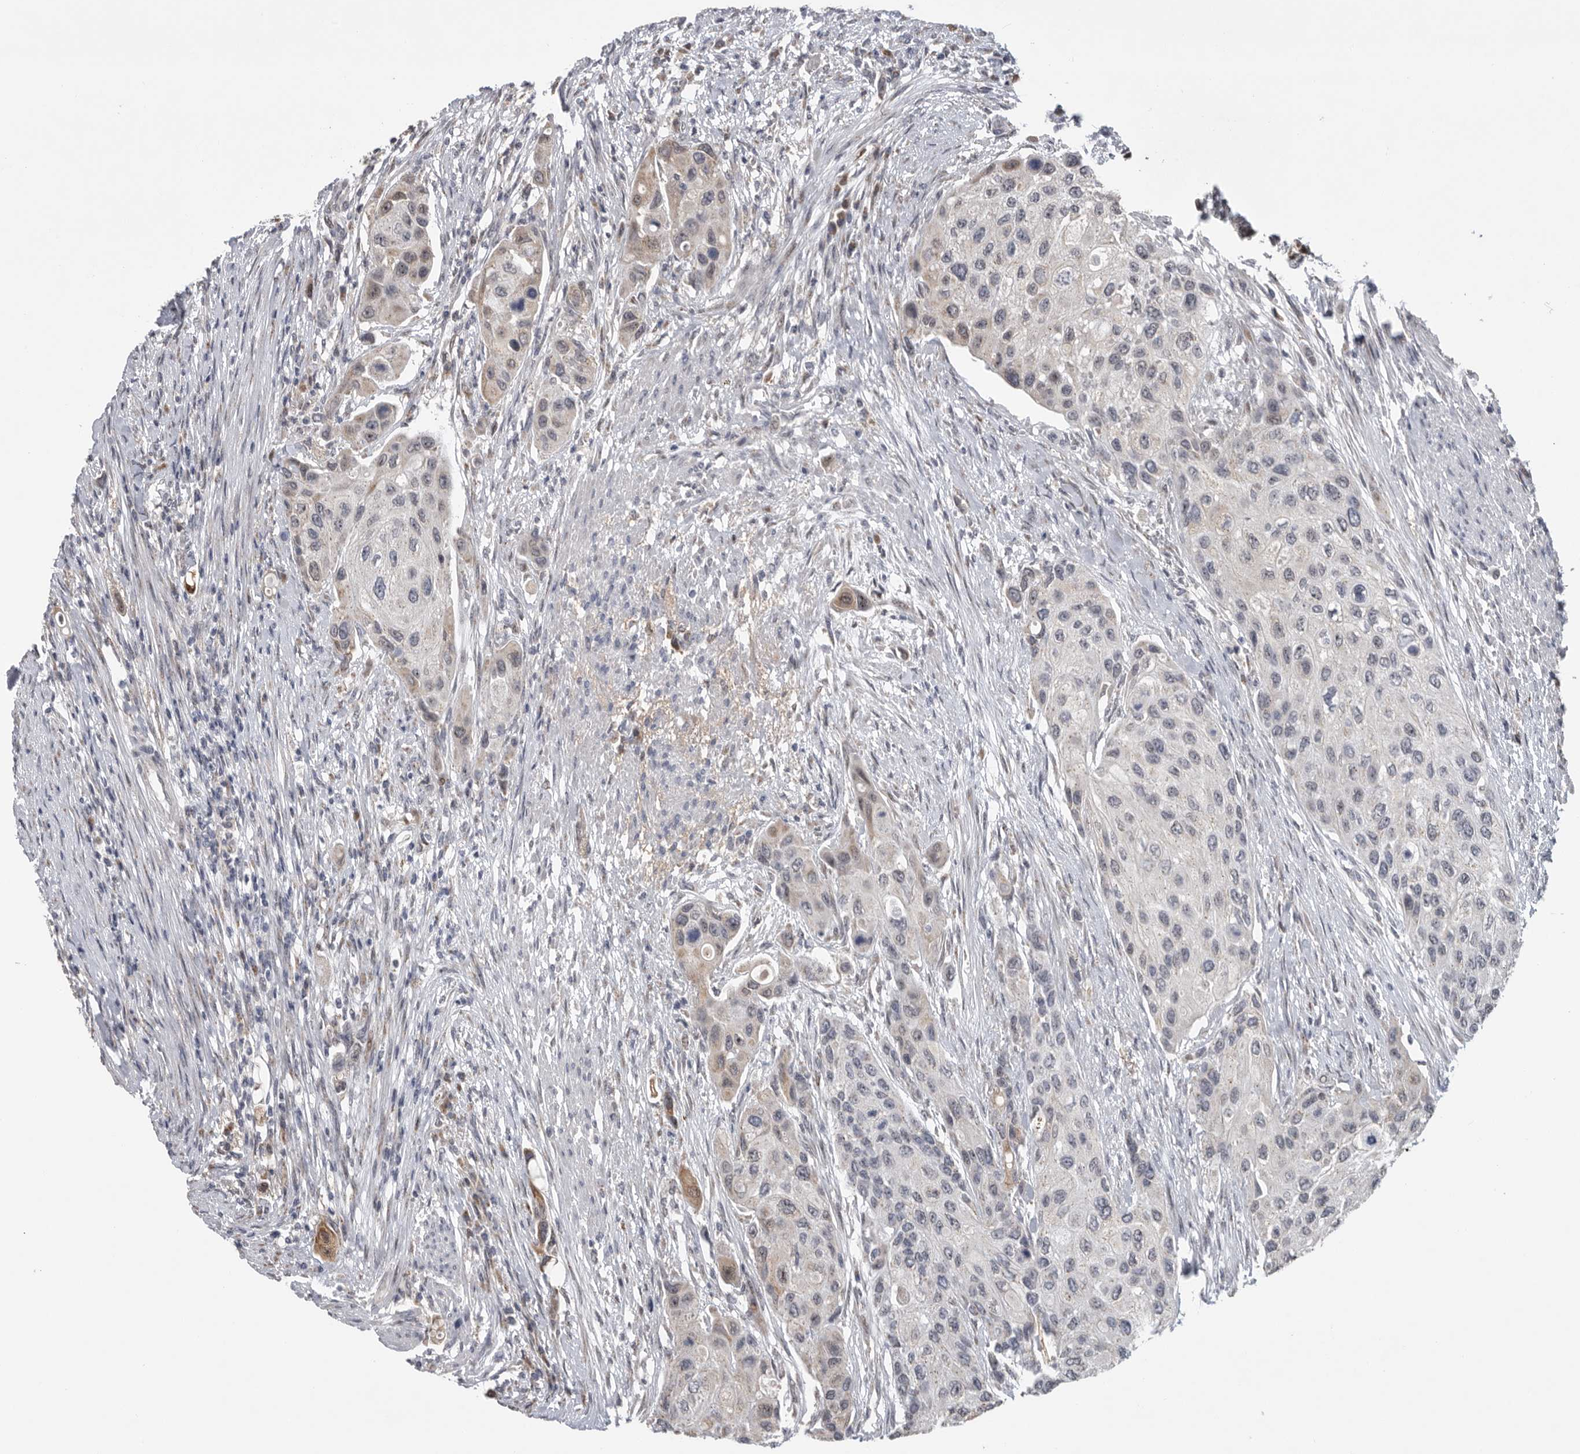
{"staining": {"intensity": "weak", "quantity": "<25%", "location": "cytoplasmic/membranous"}, "tissue": "urothelial cancer", "cell_type": "Tumor cells", "image_type": "cancer", "snomed": [{"axis": "morphology", "description": "Urothelial carcinoma, High grade"}, {"axis": "topography", "description": "Urinary bladder"}], "caption": "Immunohistochemistry micrograph of neoplastic tissue: urothelial cancer stained with DAB (3,3'-diaminobenzidine) shows no significant protein expression in tumor cells.", "gene": "PCMTD1", "patient": {"sex": "female", "age": 56}}